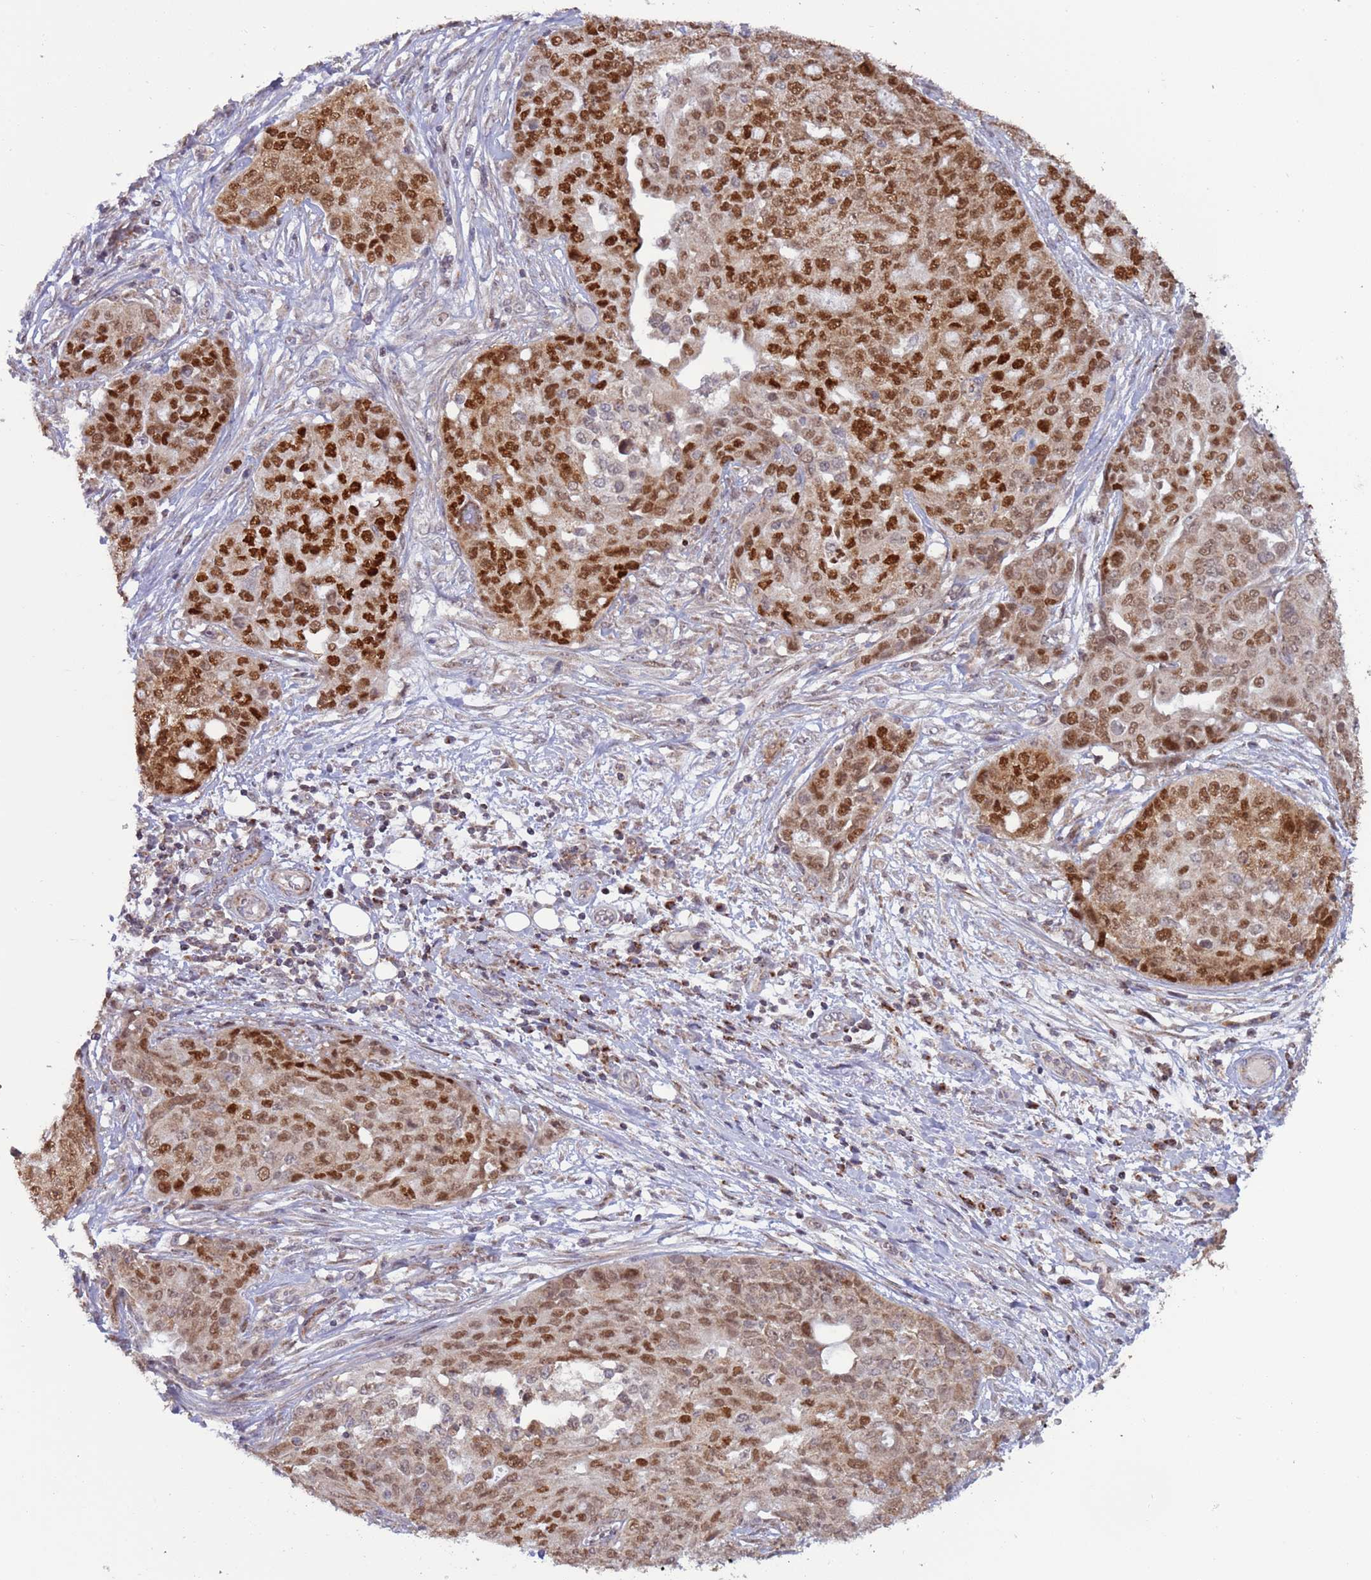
{"staining": {"intensity": "strong", "quantity": ">75%", "location": "nuclear"}, "tissue": "ovarian cancer", "cell_type": "Tumor cells", "image_type": "cancer", "snomed": [{"axis": "morphology", "description": "Cystadenocarcinoma, serous, NOS"}, {"axis": "topography", "description": "Soft tissue"}, {"axis": "topography", "description": "Ovary"}], "caption": "About >75% of tumor cells in human ovarian cancer display strong nuclear protein staining as visualized by brown immunohistochemical staining.", "gene": "RCOR2", "patient": {"sex": "female", "age": 57}}